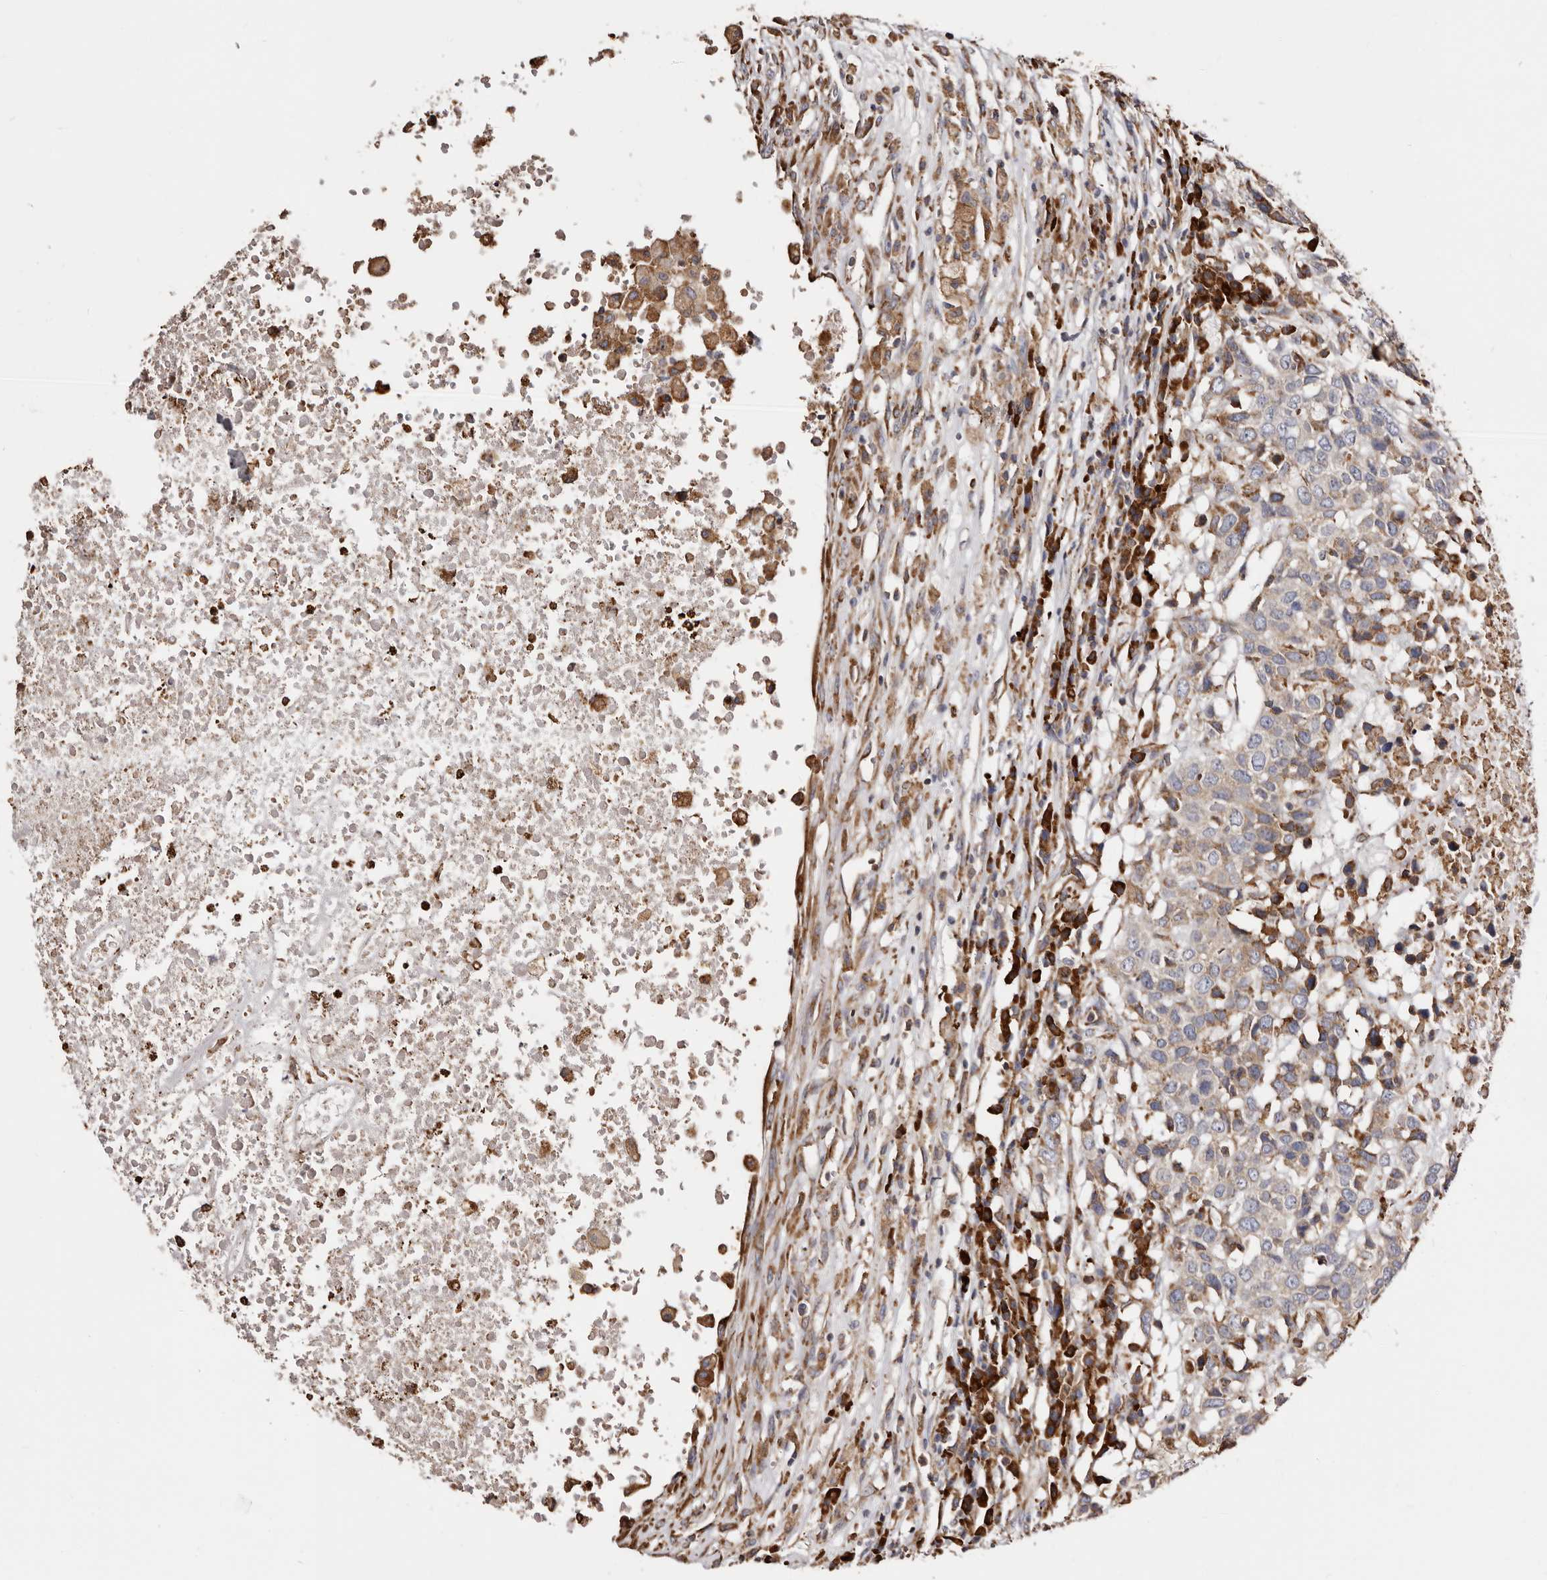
{"staining": {"intensity": "weak", "quantity": "<25%", "location": "cytoplasmic/membranous"}, "tissue": "head and neck cancer", "cell_type": "Tumor cells", "image_type": "cancer", "snomed": [{"axis": "morphology", "description": "Squamous cell carcinoma, NOS"}, {"axis": "topography", "description": "Head-Neck"}], "caption": "Head and neck cancer stained for a protein using IHC exhibits no expression tumor cells.", "gene": "ACBD6", "patient": {"sex": "male", "age": 66}}